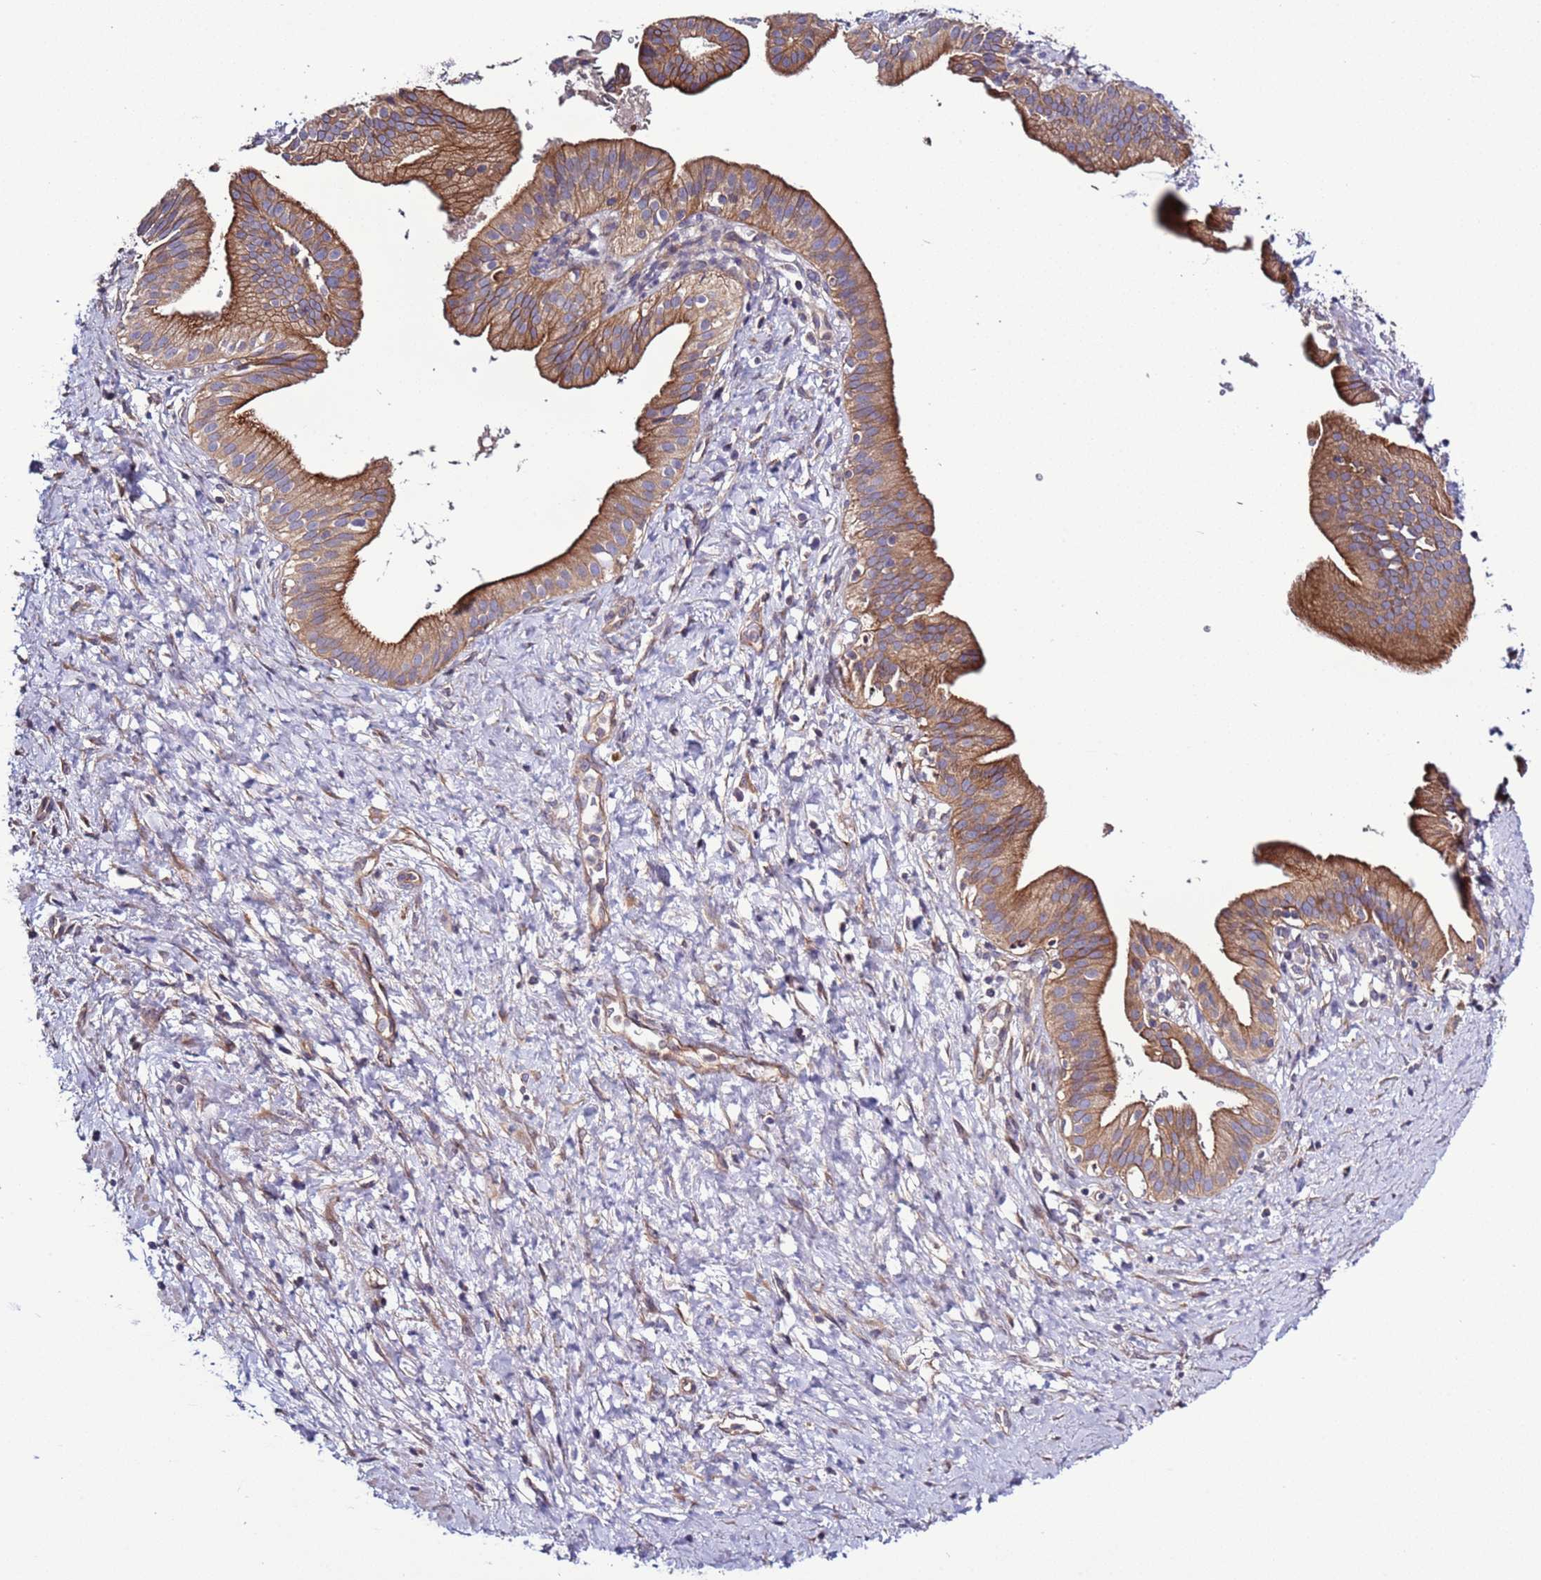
{"staining": {"intensity": "moderate", "quantity": ">75%", "location": "cytoplasmic/membranous"}, "tissue": "pancreatic cancer", "cell_type": "Tumor cells", "image_type": "cancer", "snomed": [{"axis": "morphology", "description": "Adenocarcinoma, NOS"}, {"axis": "topography", "description": "Pancreas"}], "caption": "The histopathology image demonstrates immunohistochemical staining of pancreatic cancer. There is moderate cytoplasmic/membranous expression is identified in about >75% of tumor cells.", "gene": "SPCS1", "patient": {"sex": "male", "age": 68}}